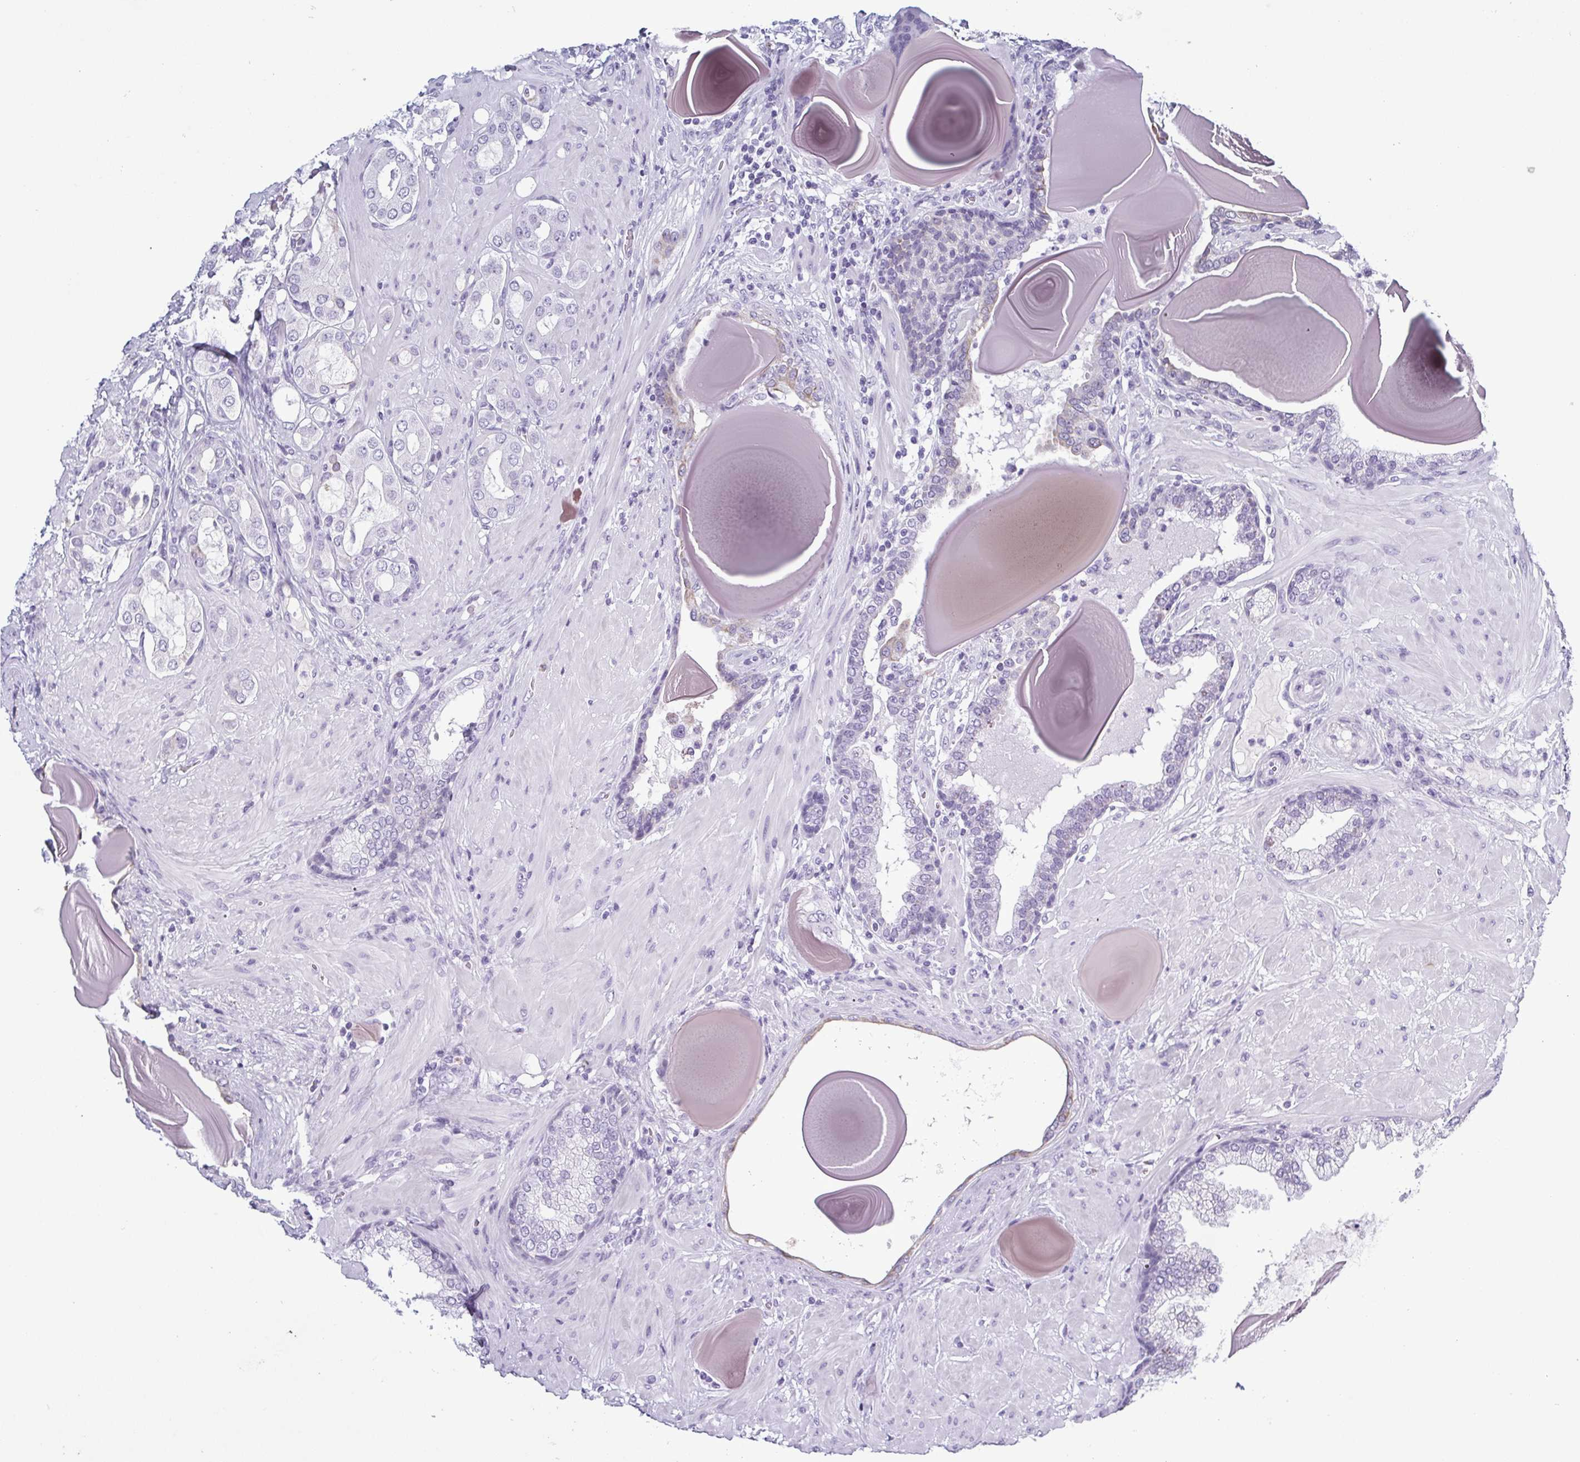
{"staining": {"intensity": "negative", "quantity": "none", "location": "none"}, "tissue": "prostate cancer", "cell_type": "Tumor cells", "image_type": "cancer", "snomed": [{"axis": "morphology", "description": "Adenocarcinoma, Low grade"}, {"axis": "topography", "description": "Prostate"}], "caption": "The micrograph exhibits no significant staining in tumor cells of low-grade adenocarcinoma (prostate).", "gene": "KRT10", "patient": {"sex": "male", "age": 57}}